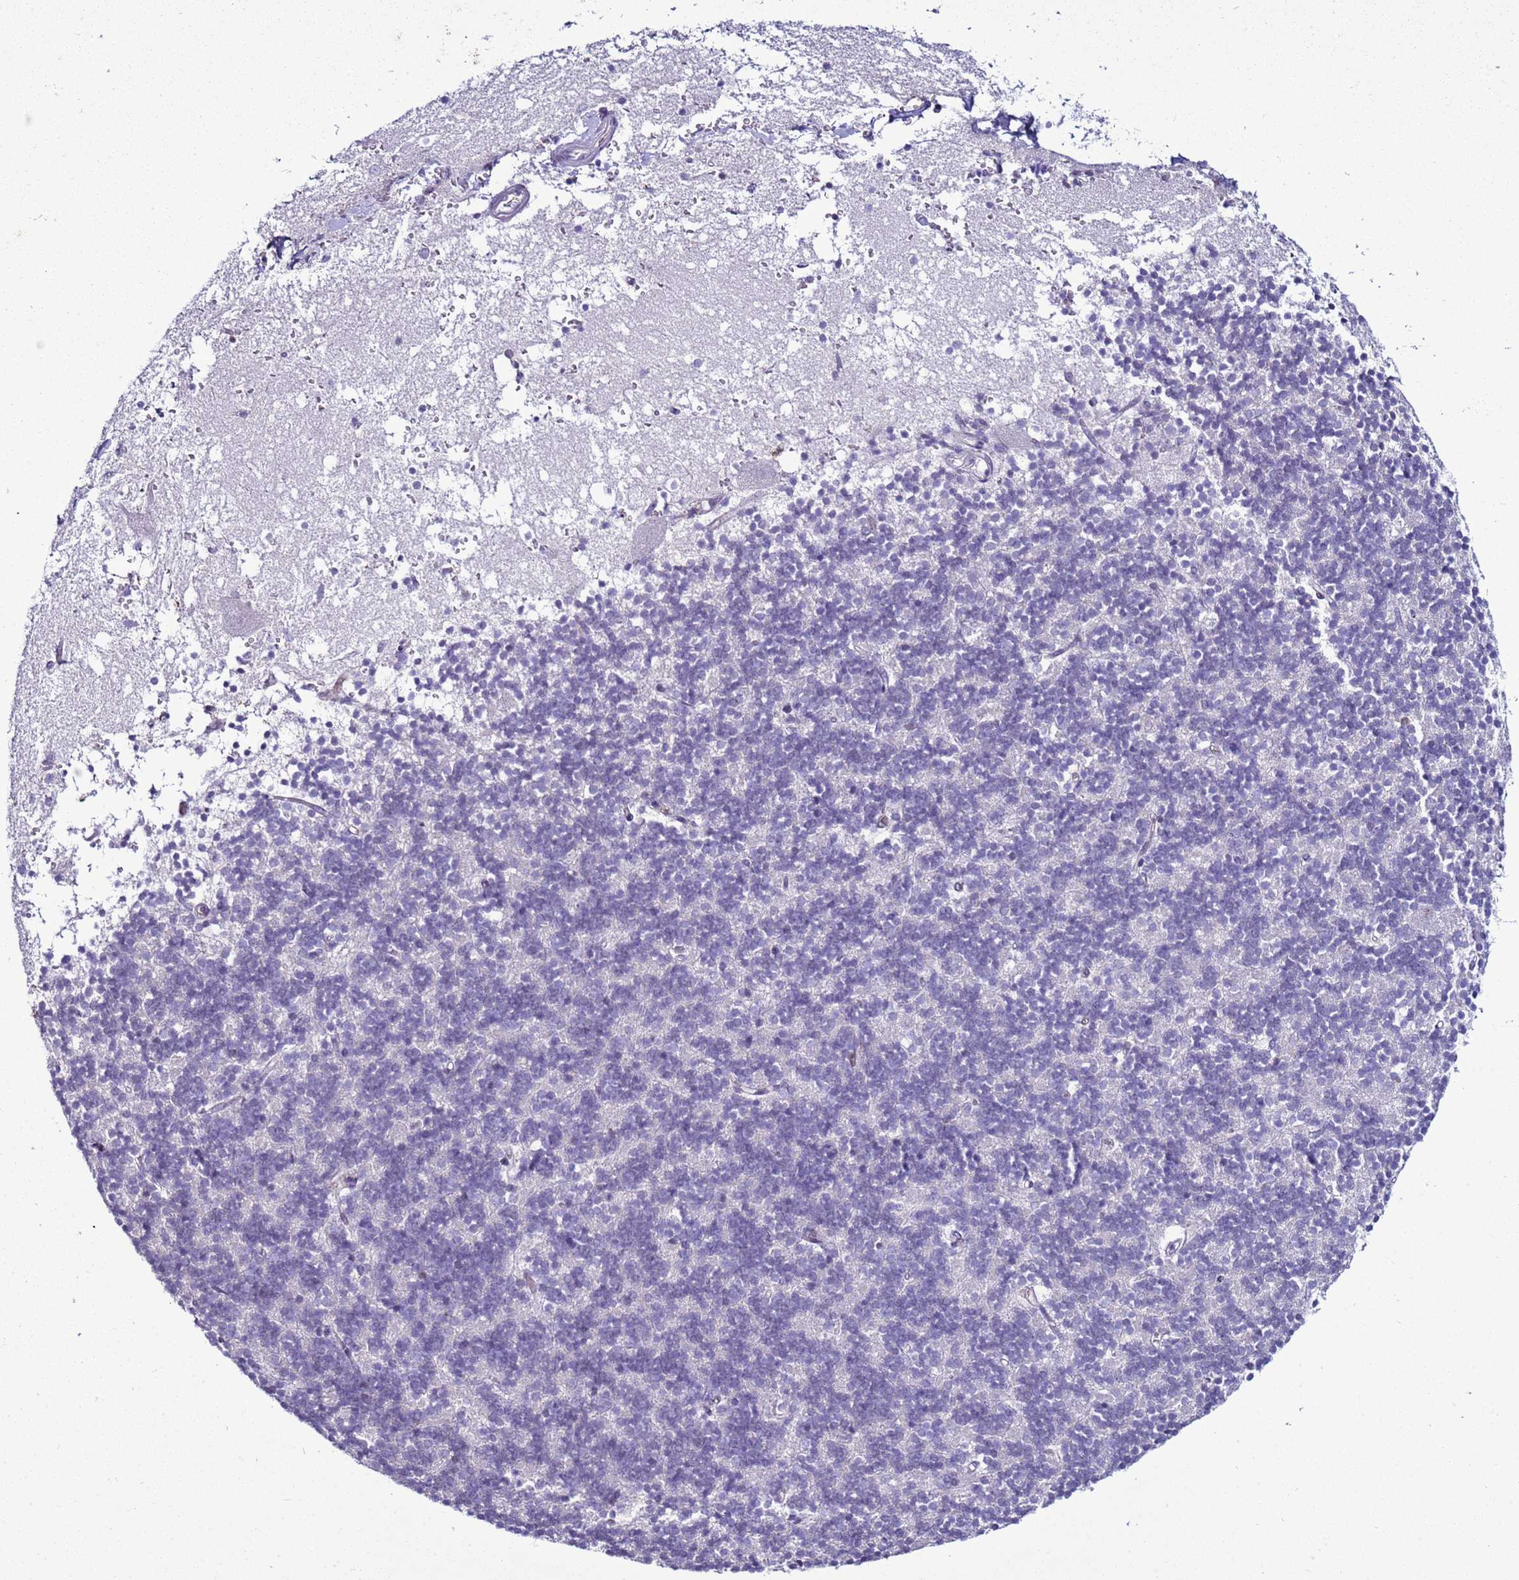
{"staining": {"intensity": "negative", "quantity": "none", "location": "none"}, "tissue": "cerebellum", "cell_type": "Cells in granular layer", "image_type": "normal", "snomed": [{"axis": "morphology", "description": "Normal tissue, NOS"}, {"axis": "topography", "description": "Cerebellum"}], "caption": "DAB (3,3'-diaminobenzidine) immunohistochemical staining of normal cerebellum demonstrates no significant expression in cells in granular layer. (DAB (3,3'-diaminobenzidine) immunohistochemistry with hematoxylin counter stain).", "gene": "LRRC10B", "patient": {"sex": "male", "age": 54}}